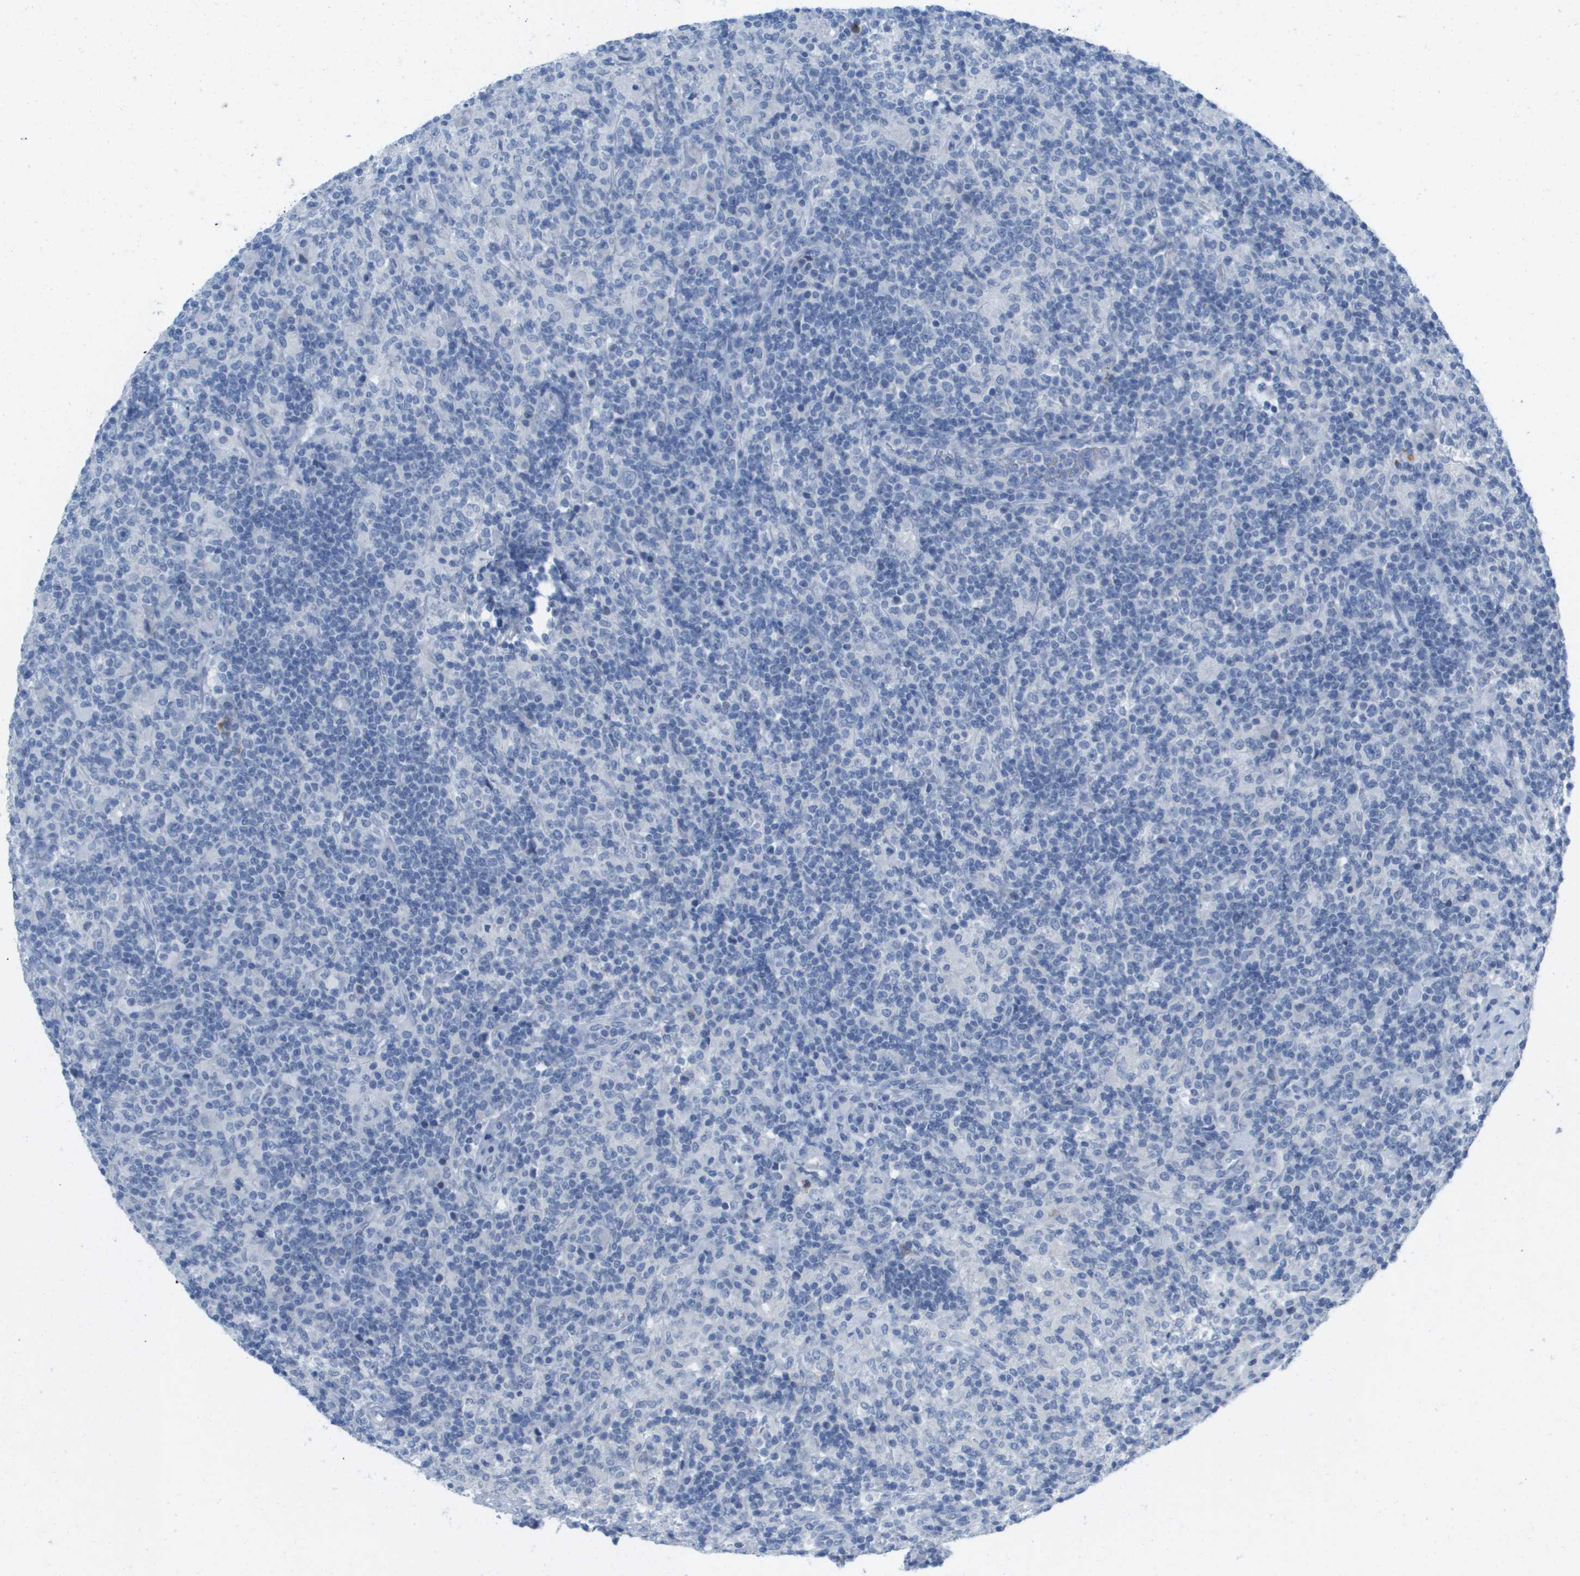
{"staining": {"intensity": "negative", "quantity": "none", "location": "none"}, "tissue": "lymphoma", "cell_type": "Tumor cells", "image_type": "cancer", "snomed": [{"axis": "morphology", "description": "Hodgkin's disease, NOS"}, {"axis": "topography", "description": "Lymph node"}], "caption": "Hodgkin's disease stained for a protein using immunohistochemistry (IHC) displays no staining tumor cells.", "gene": "GPR18", "patient": {"sex": "male", "age": 70}}